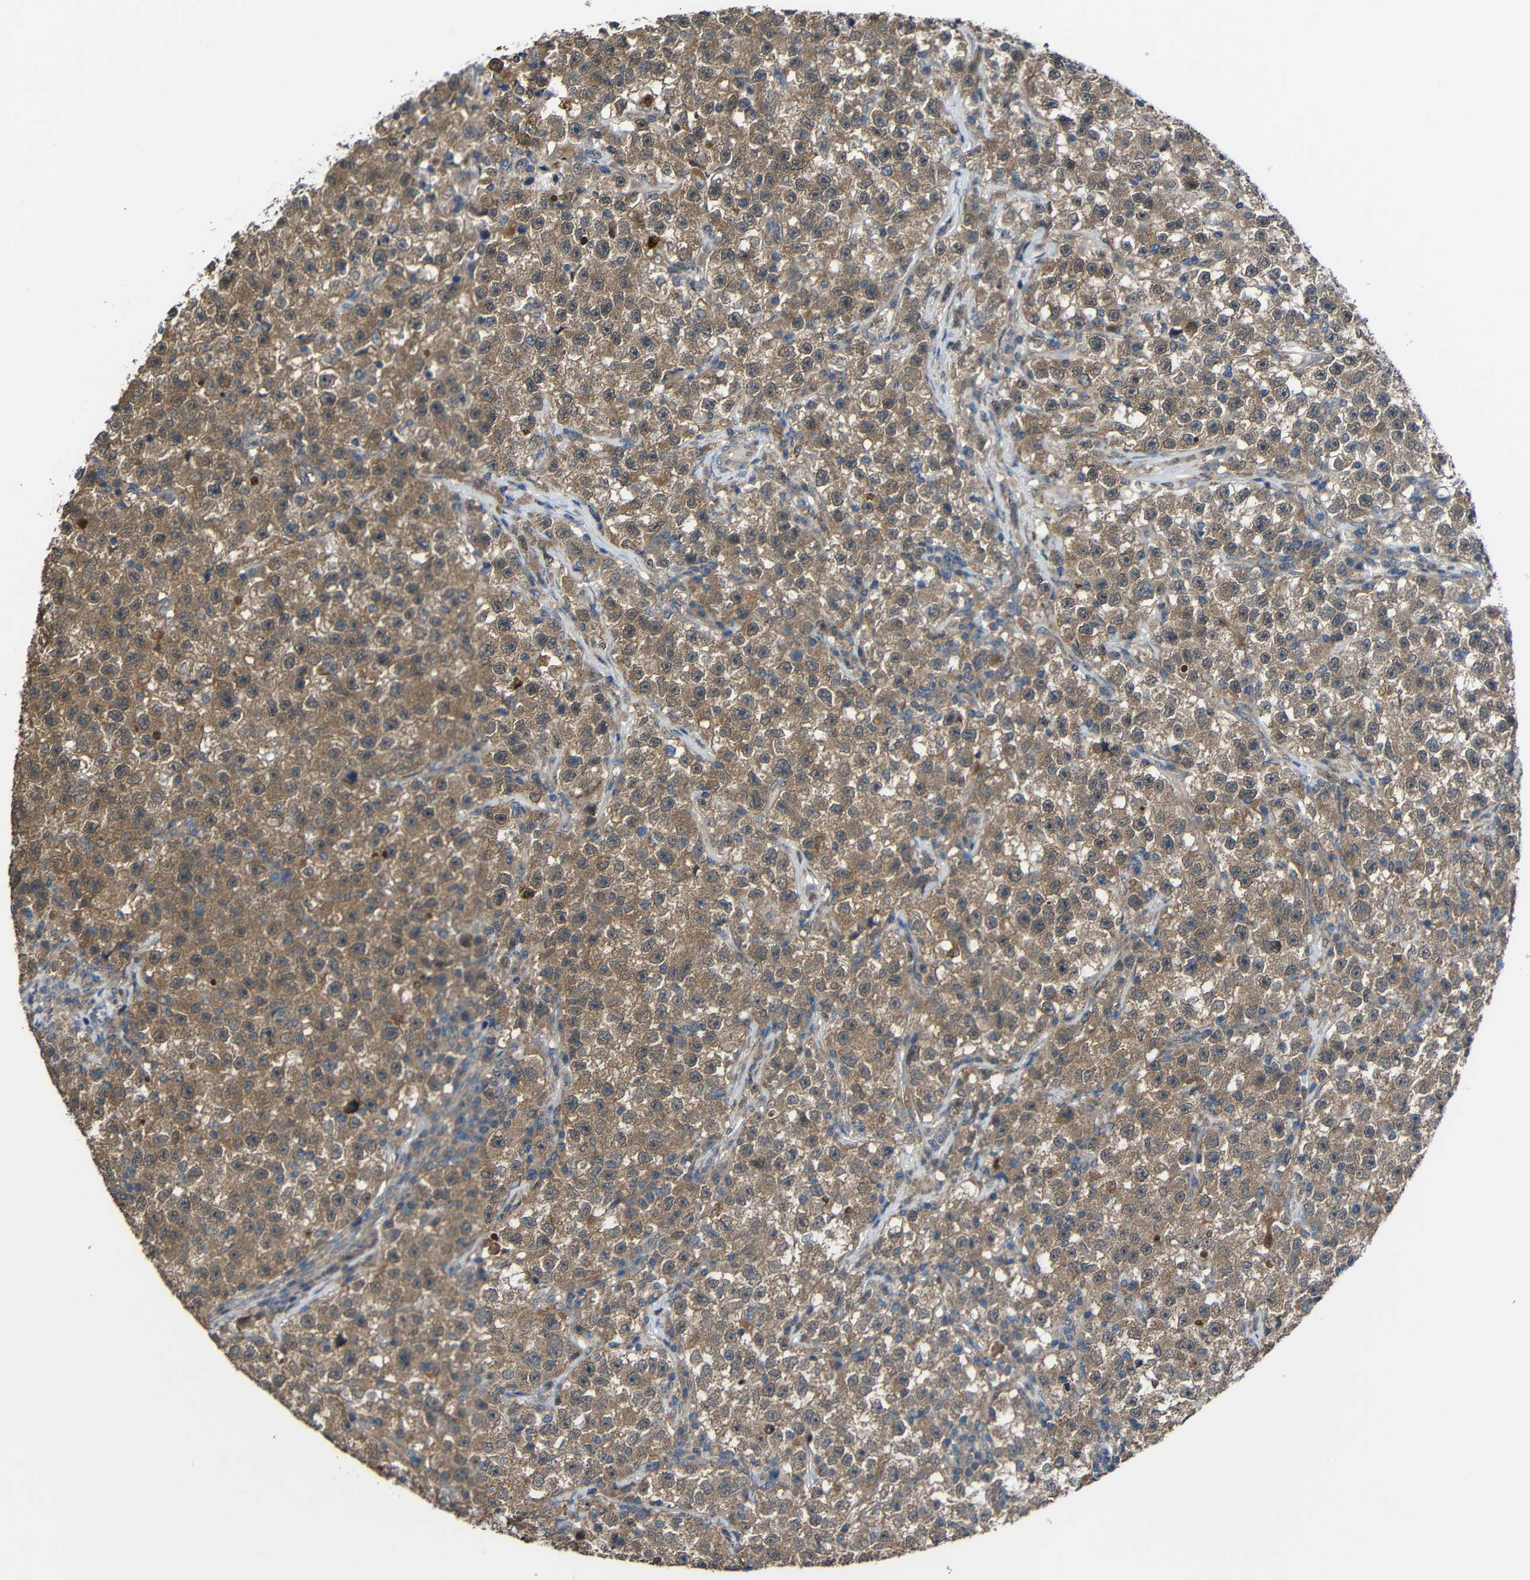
{"staining": {"intensity": "moderate", "quantity": ">75%", "location": "cytoplasmic/membranous"}, "tissue": "testis cancer", "cell_type": "Tumor cells", "image_type": "cancer", "snomed": [{"axis": "morphology", "description": "Seminoma, NOS"}, {"axis": "topography", "description": "Testis"}], "caption": "There is medium levels of moderate cytoplasmic/membranous positivity in tumor cells of testis cancer (seminoma), as demonstrated by immunohistochemical staining (brown color).", "gene": "CHST9", "patient": {"sex": "male", "age": 22}}